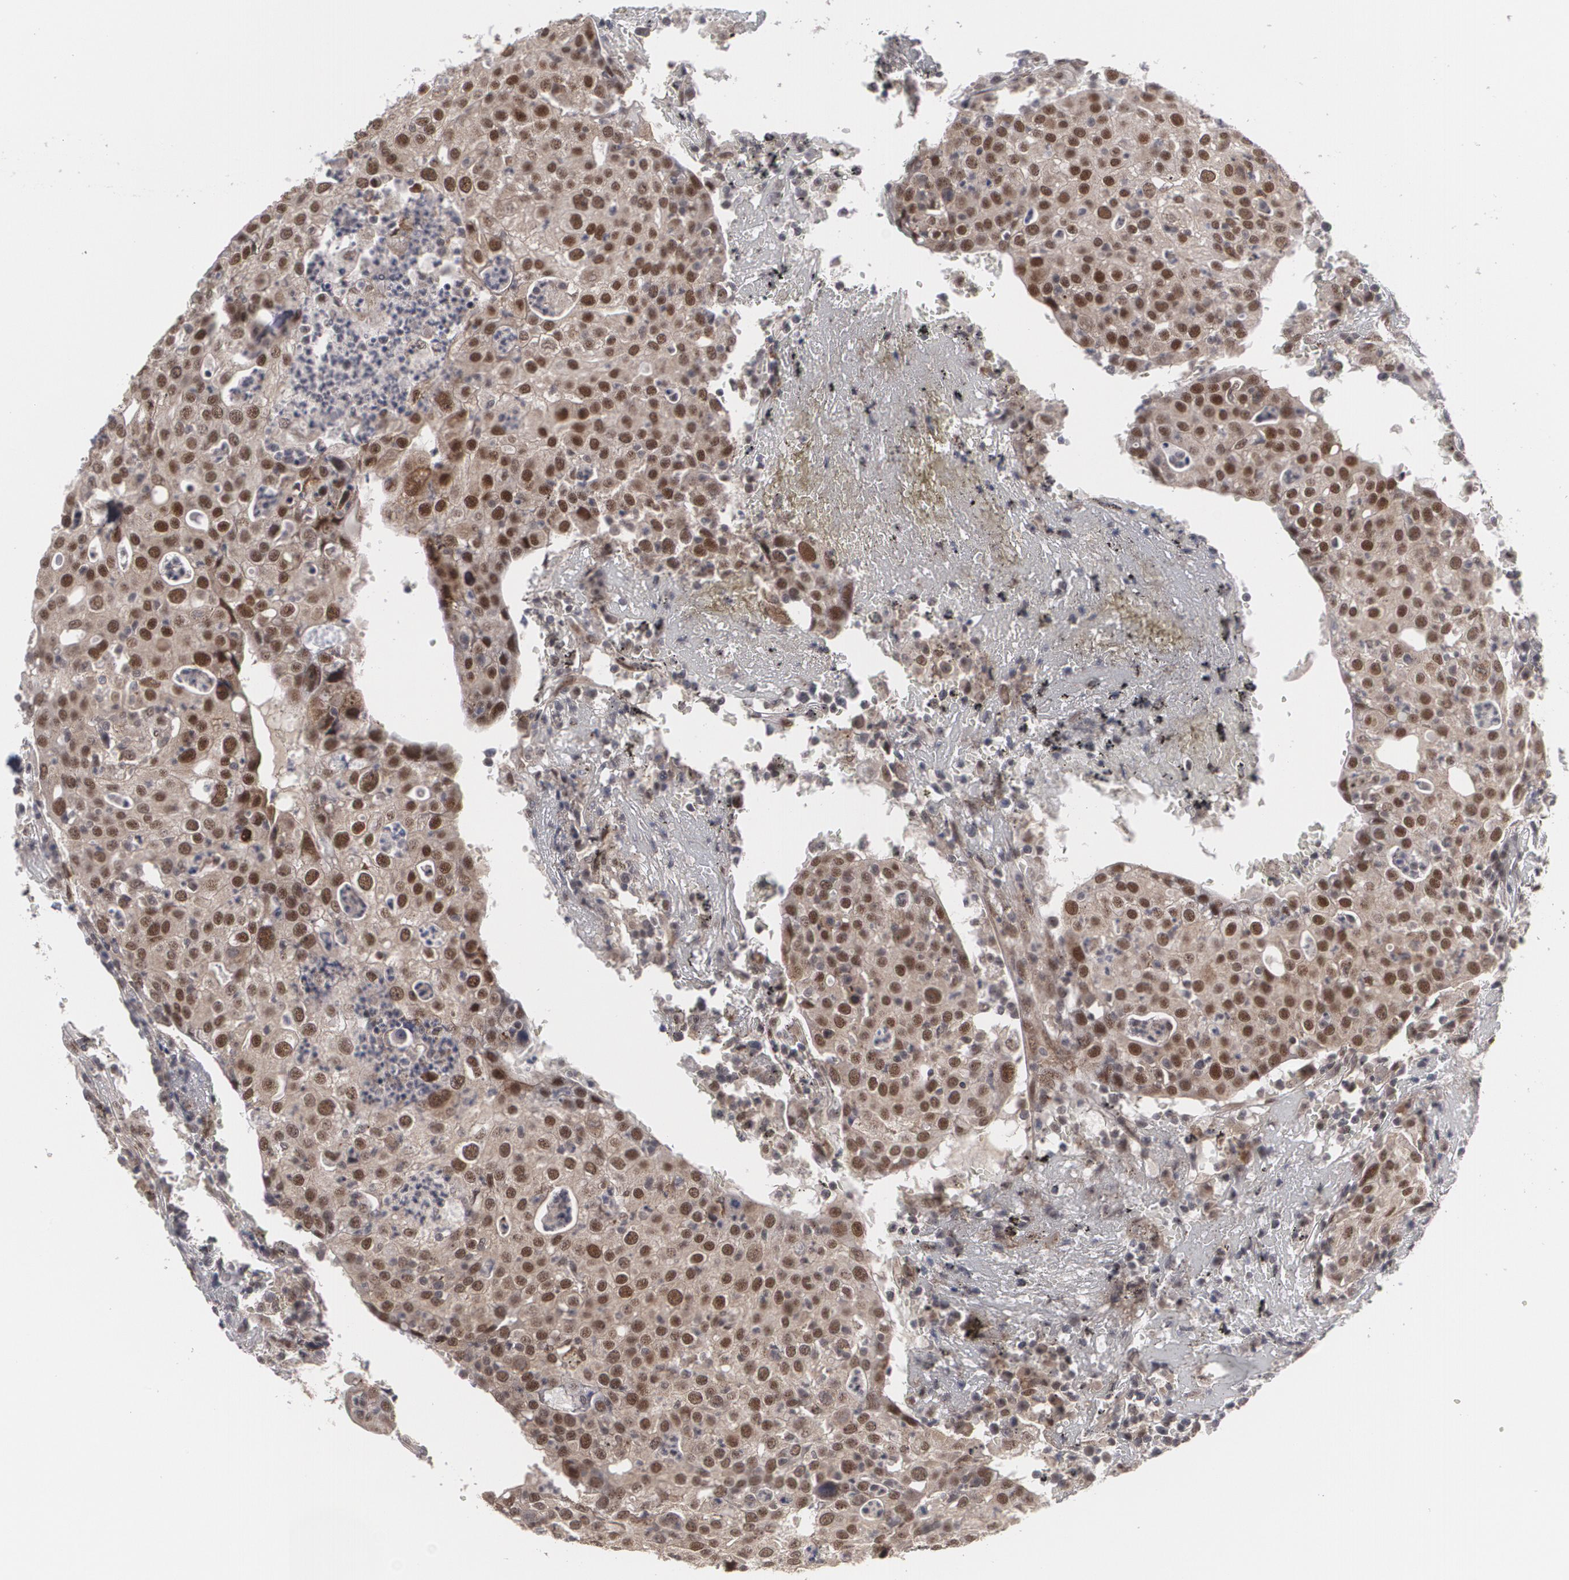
{"staining": {"intensity": "strong", "quantity": ">75%", "location": "nuclear"}, "tissue": "head and neck cancer", "cell_type": "Tumor cells", "image_type": "cancer", "snomed": [{"axis": "morphology", "description": "Adenocarcinoma, NOS"}, {"axis": "topography", "description": "Salivary gland"}, {"axis": "topography", "description": "Head-Neck"}], "caption": "Protein expression by immunohistochemistry (IHC) demonstrates strong nuclear staining in about >75% of tumor cells in head and neck cancer.", "gene": "INTS6", "patient": {"sex": "female", "age": 65}}